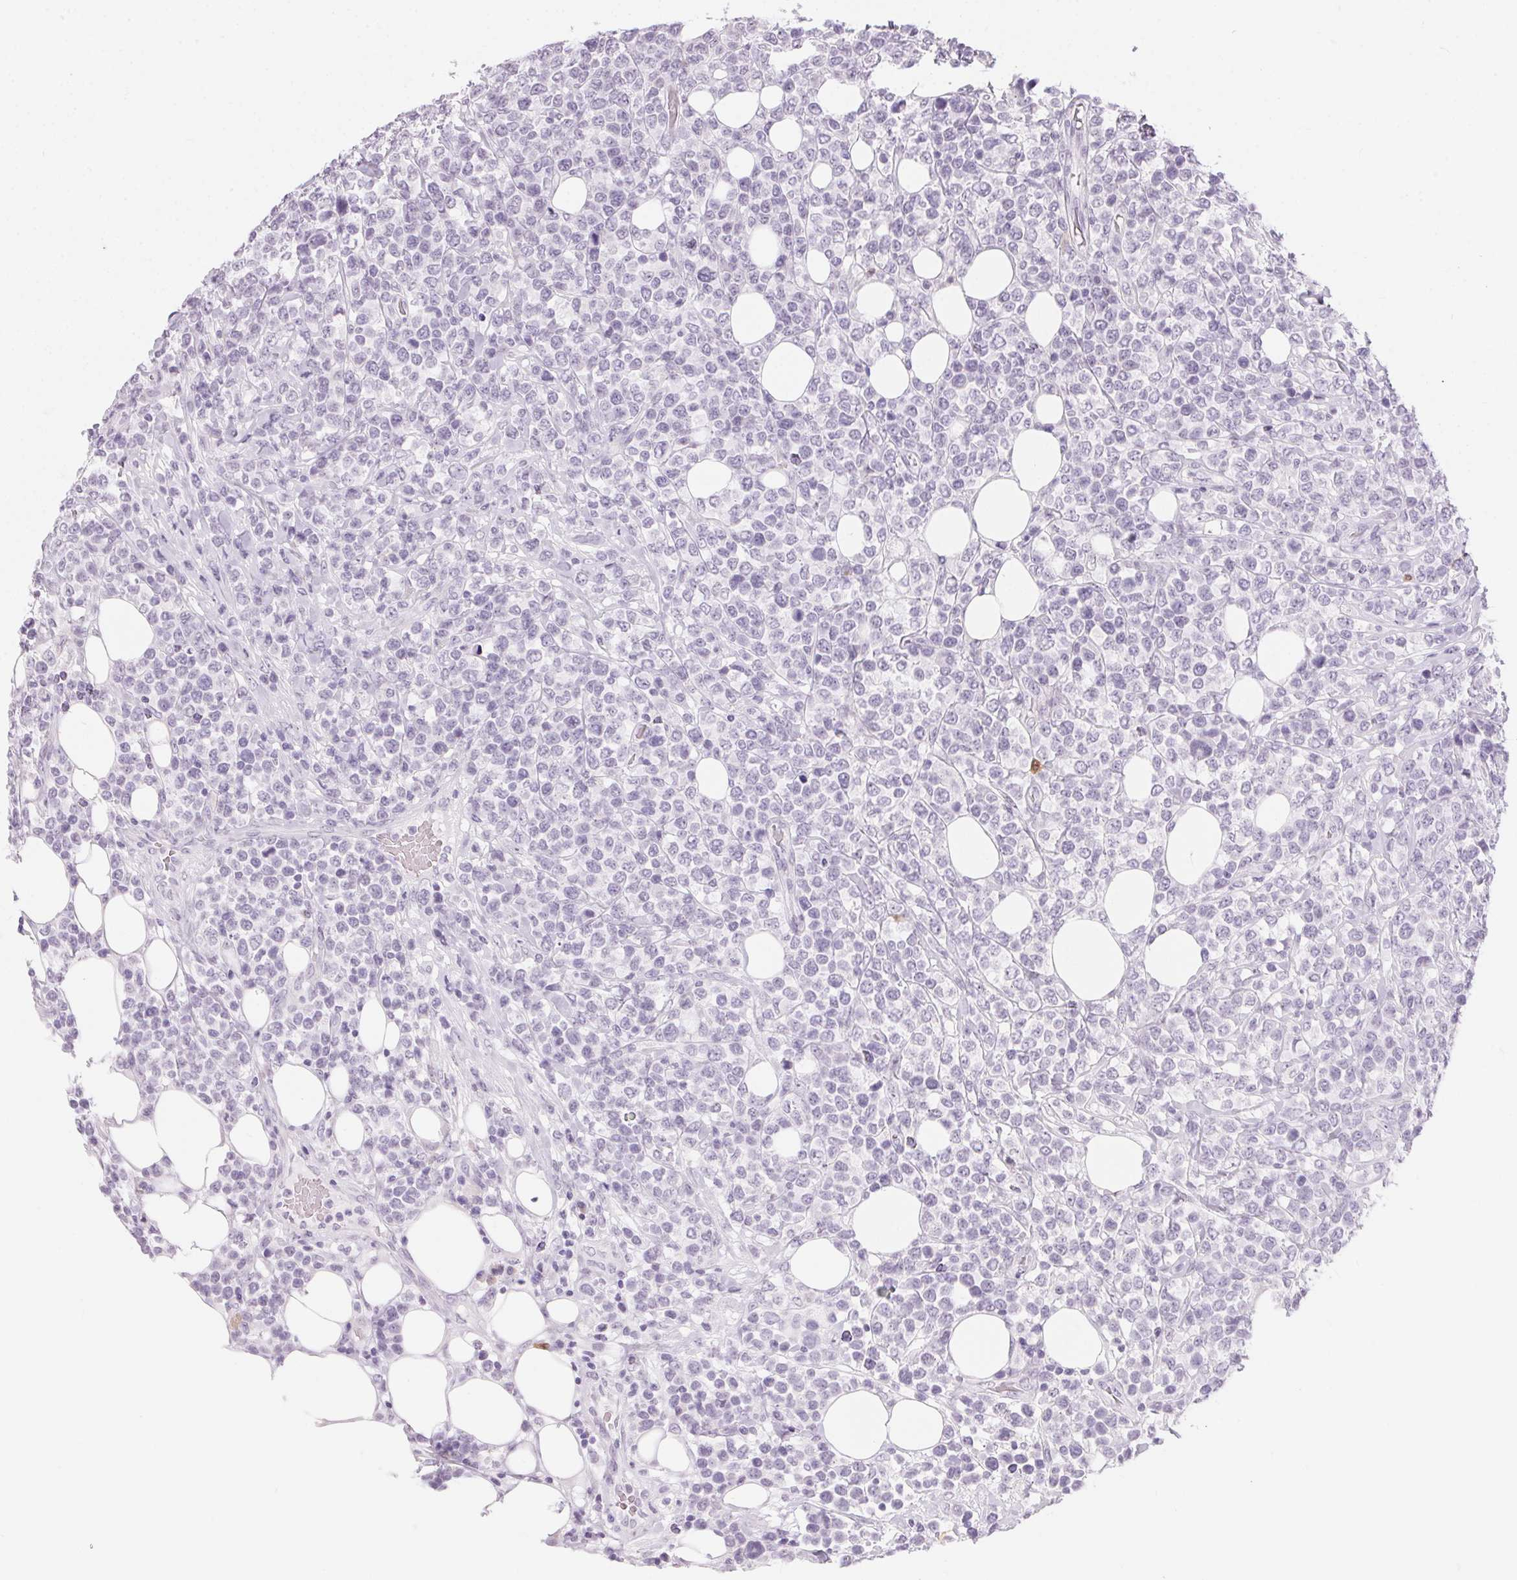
{"staining": {"intensity": "negative", "quantity": "none", "location": "none"}, "tissue": "lymphoma", "cell_type": "Tumor cells", "image_type": "cancer", "snomed": [{"axis": "morphology", "description": "Malignant lymphoma, non-Hodgkin's type, High grade"}, {"axis": "topography", "description": "Soft tissue"}], "caption": "High power microscopy photomicrograph of an immunohistochemistry (IHC) micrograph of lymphoma, revealing no significant staining in tumor cells. The staining is performed using DAB (3,3'-diaminobenzidine) brown chromogen with nuclei counter-stained in using hematoxylin.", "gene": "CADPS", "patient": {"sex": "female", "age": 56}}